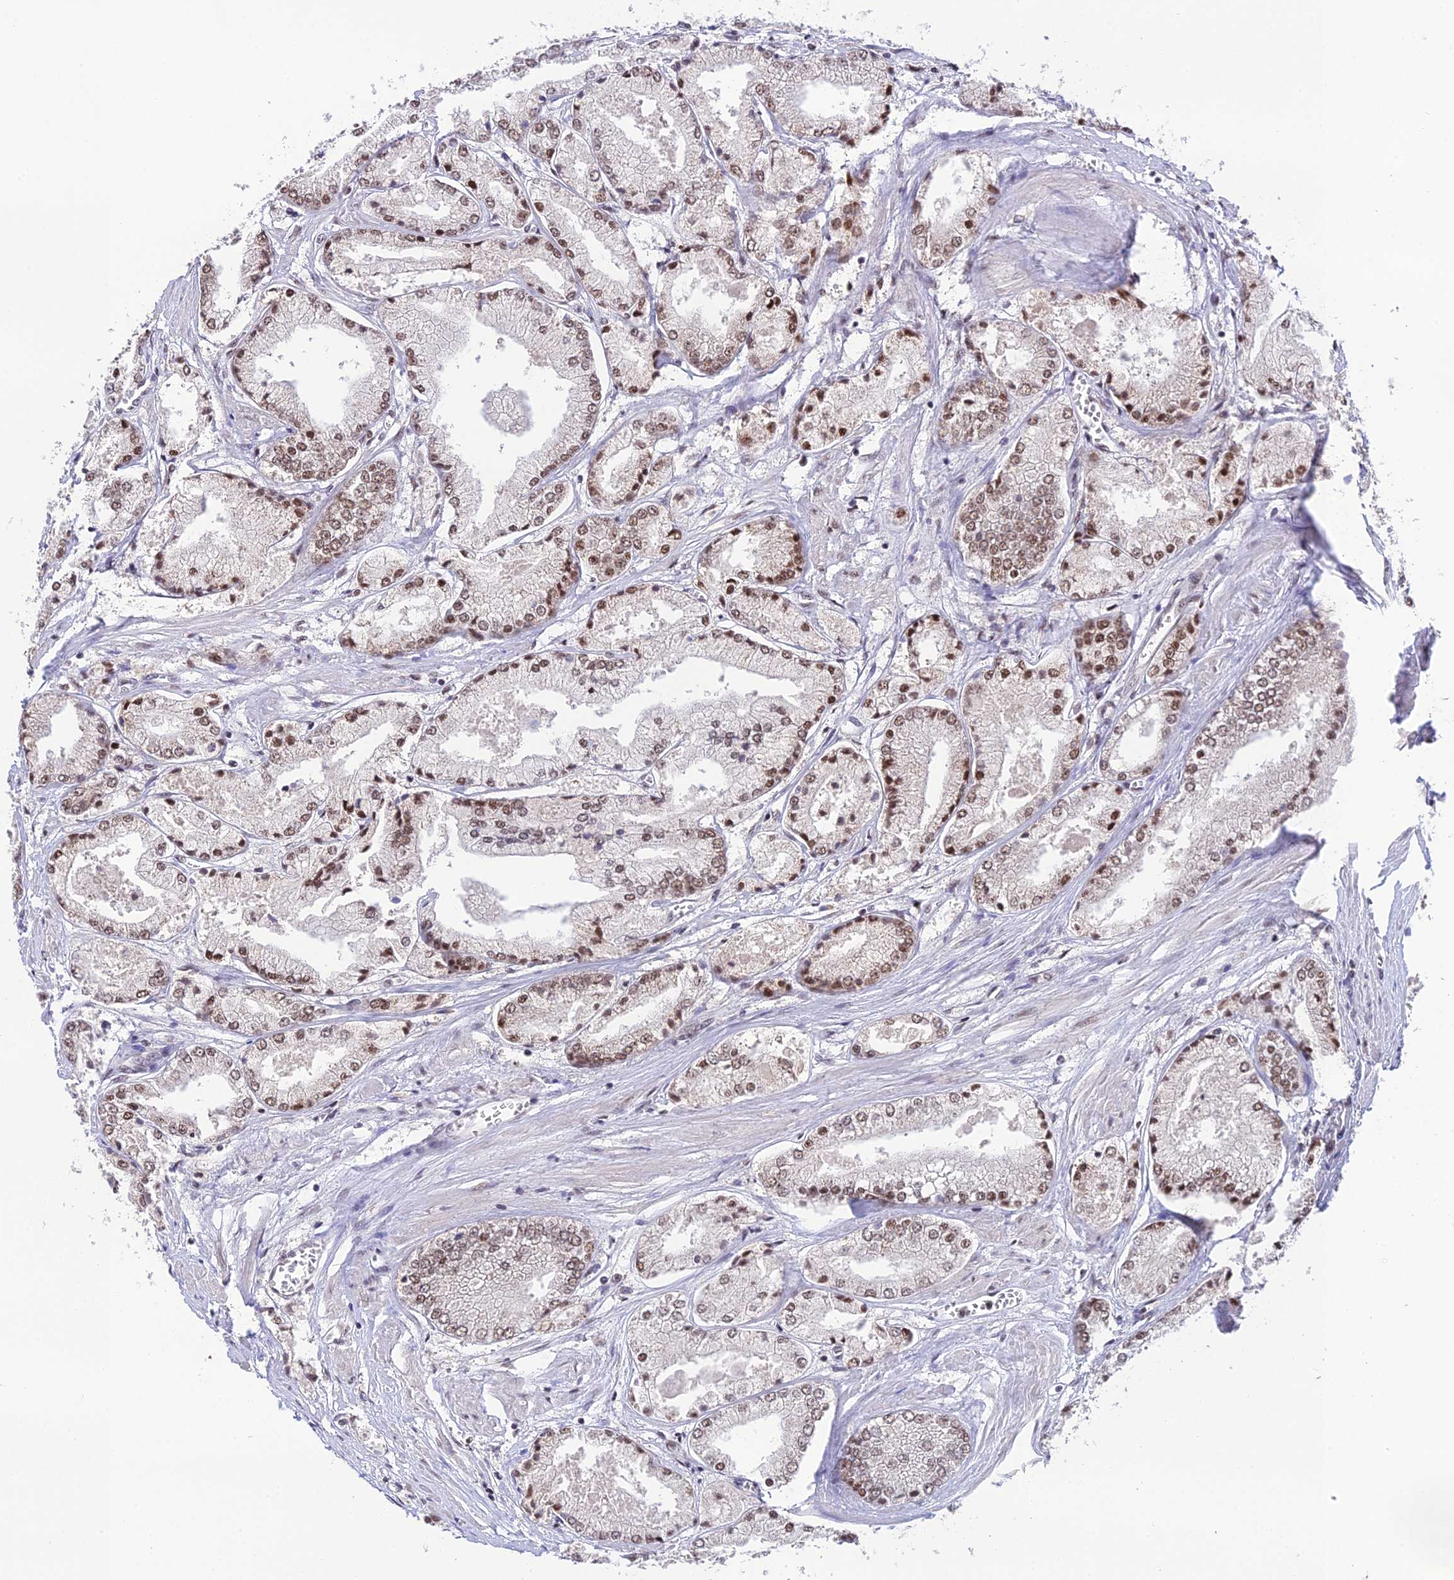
{"staining": {"intensity": "moderate", "quantity": ">75%", "location": "nuclear"}, "tissue": "prostate cancer", "cell_type": "Tumor cells", "image_type": "cancer", "snomed": [{"axis": "morphology", "description": "Adenocarcinoma, Low grade"}, {"axis": "topography", "description": "Prostate"}], "caption": "This is an image of IHC staining of prostate cancer (adenocarcinoma (low-grade)), which shows moderate expression in the nuclear of tumor cells.", "gene": "THOC7", "patient": {"sex": "male", "age": 60}}